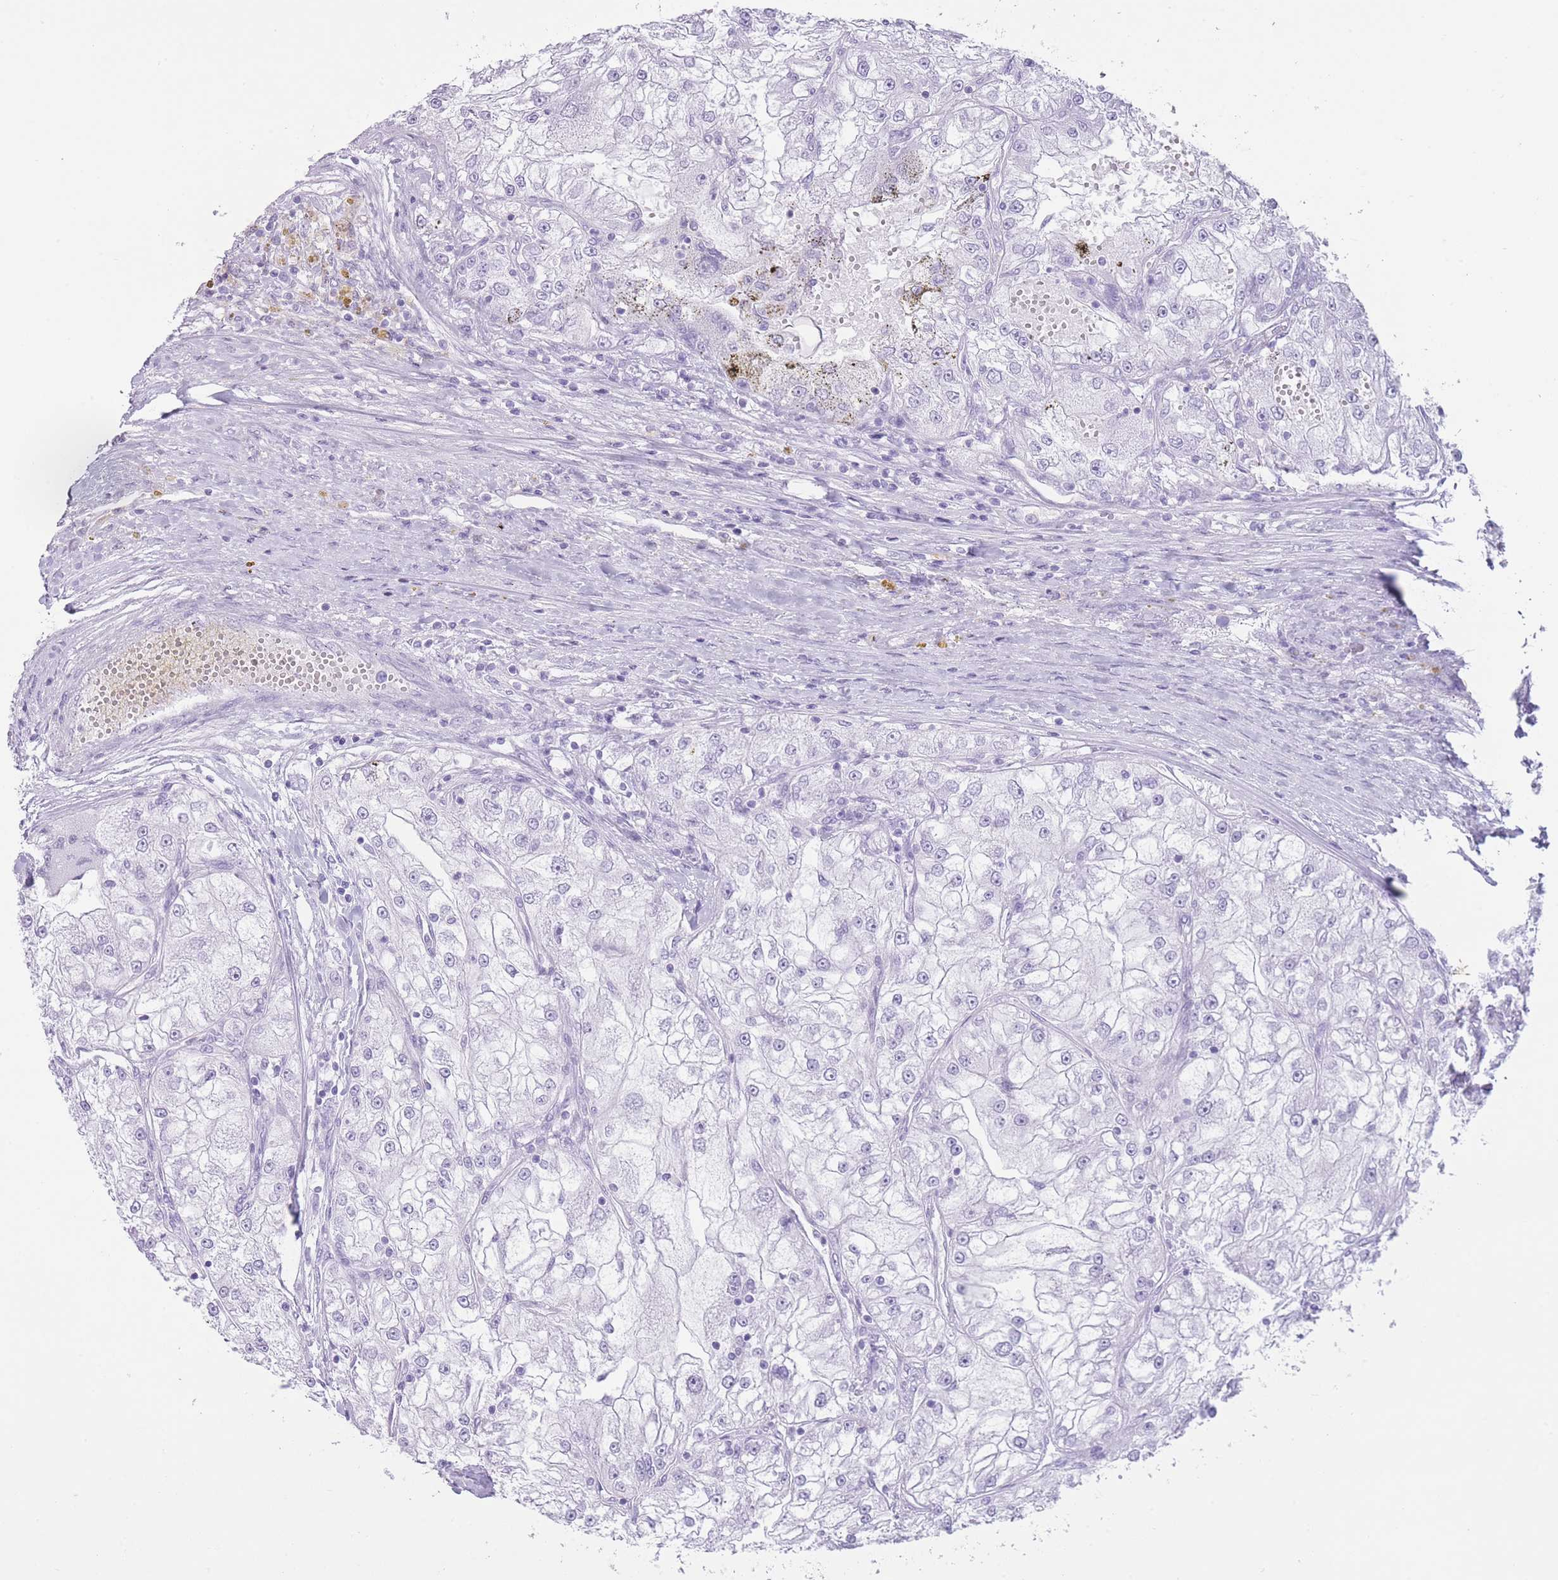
{"staining": {"intensity": "negative", "quantity": "none", "location": "none"}, "tissue": "renal cancer", "cell_type": "Tumor cells", "image_type": "cancer", "snomed": [{"axis": "morphology", "description": "Adenocarcinoma, NOS"}, {"axis": "topography", "description": "Kidney"}], "caption": "DAB immunohistochemical staining of human renal cancer (adenocarcinoma) exhibits no significant staining in tumor cells.", "gene": "OR4F21", "patient": {"sex": "female", "age": 72}}